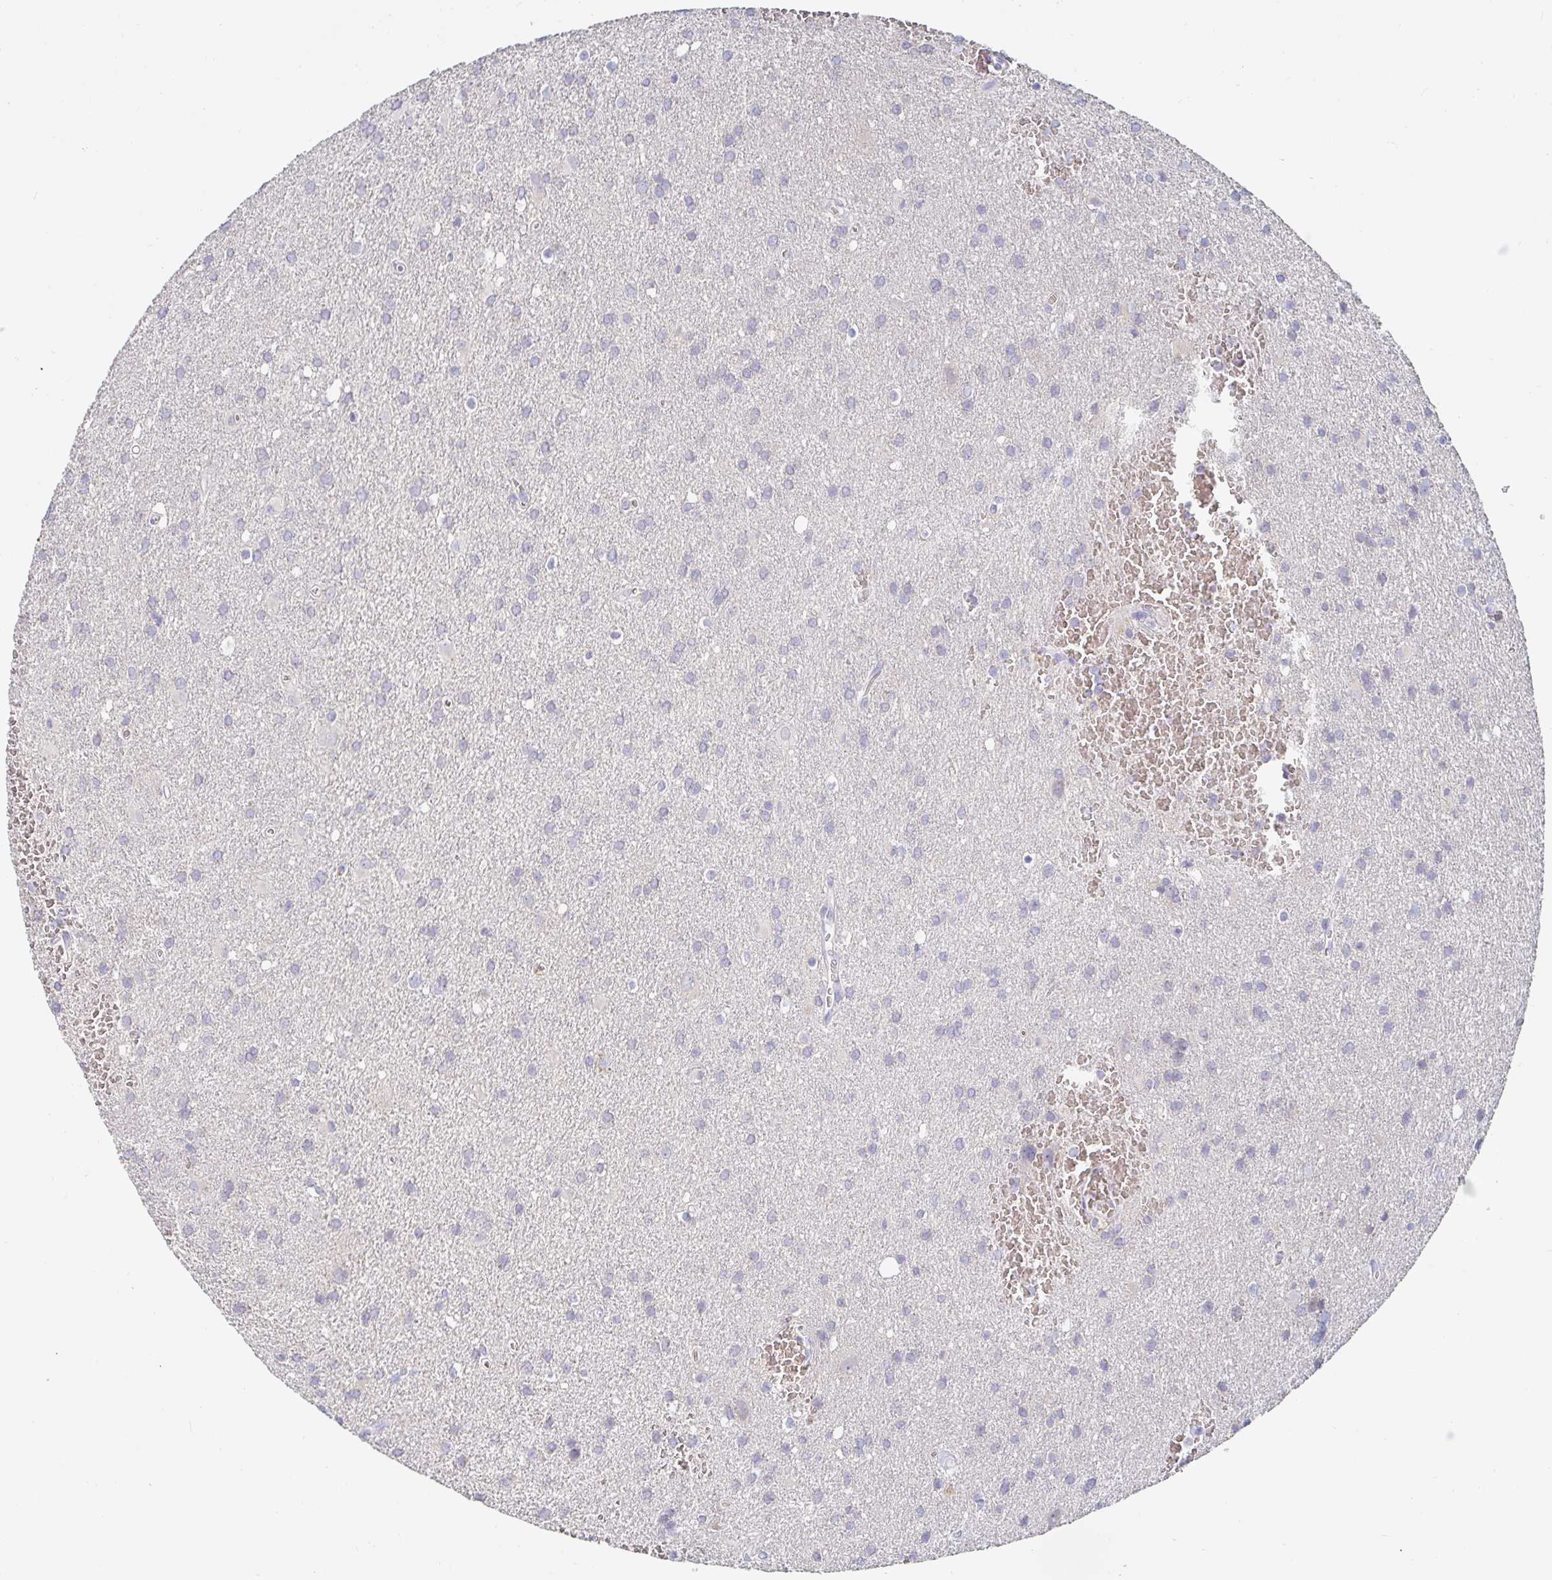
{"staining": {"intensity": "negative", "quantity": "none", "location": "none"}, "tissue": "glioma", "cell_type": "Tumor cells", "image_type": "cancer", "snomed": [{"axis": "morphology", "description": "Glioma, malignant, Low grade"}, {"axis": "topography", "description": "Brain"}], "caption": "The image shows no staining of tumor cells in malignant glioma (low-grade). Nuclei are stained in blue.", "gene": "SPPL3", "patient": {"sex": "male", "age": 66}}